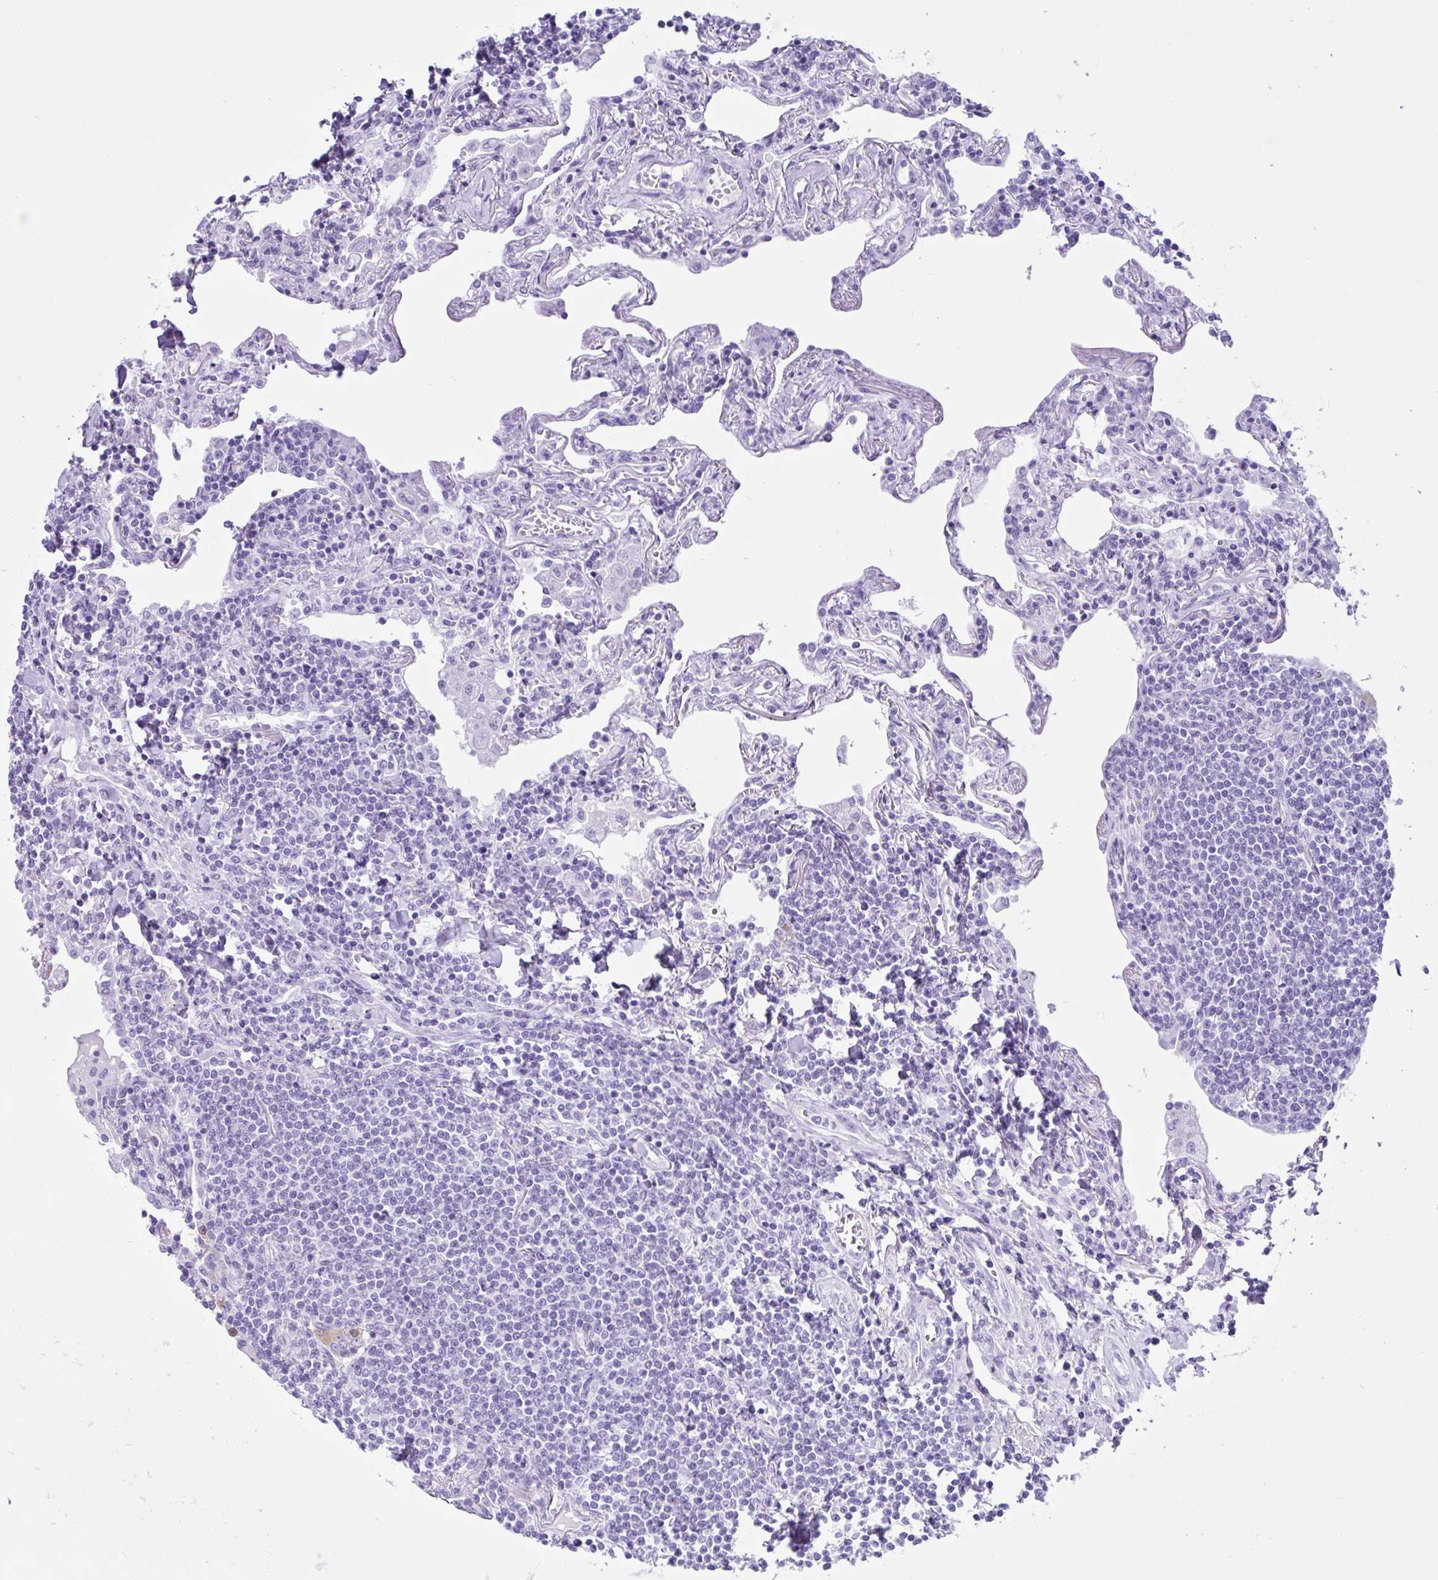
{"staining": {"intensity": "negative", "quantity": "none", "location": "none"}, "tissue": "lymphoma", "cell_type": "Tumor cells", "image_type": "cancer", "snomed": [{"axis": "morphology", "description": "Malignant lymphoma, non-Hodgkin's type, Low grade"}, {"axis": "topography", "description": "Lung"}], "caption": "The immunohistochemistry (IHC) micrograph has no significant positivity in tumor cells of lymphoma tissue.", "gene": "LGALS4", "patient": {"sex": "female", "age": 71}}